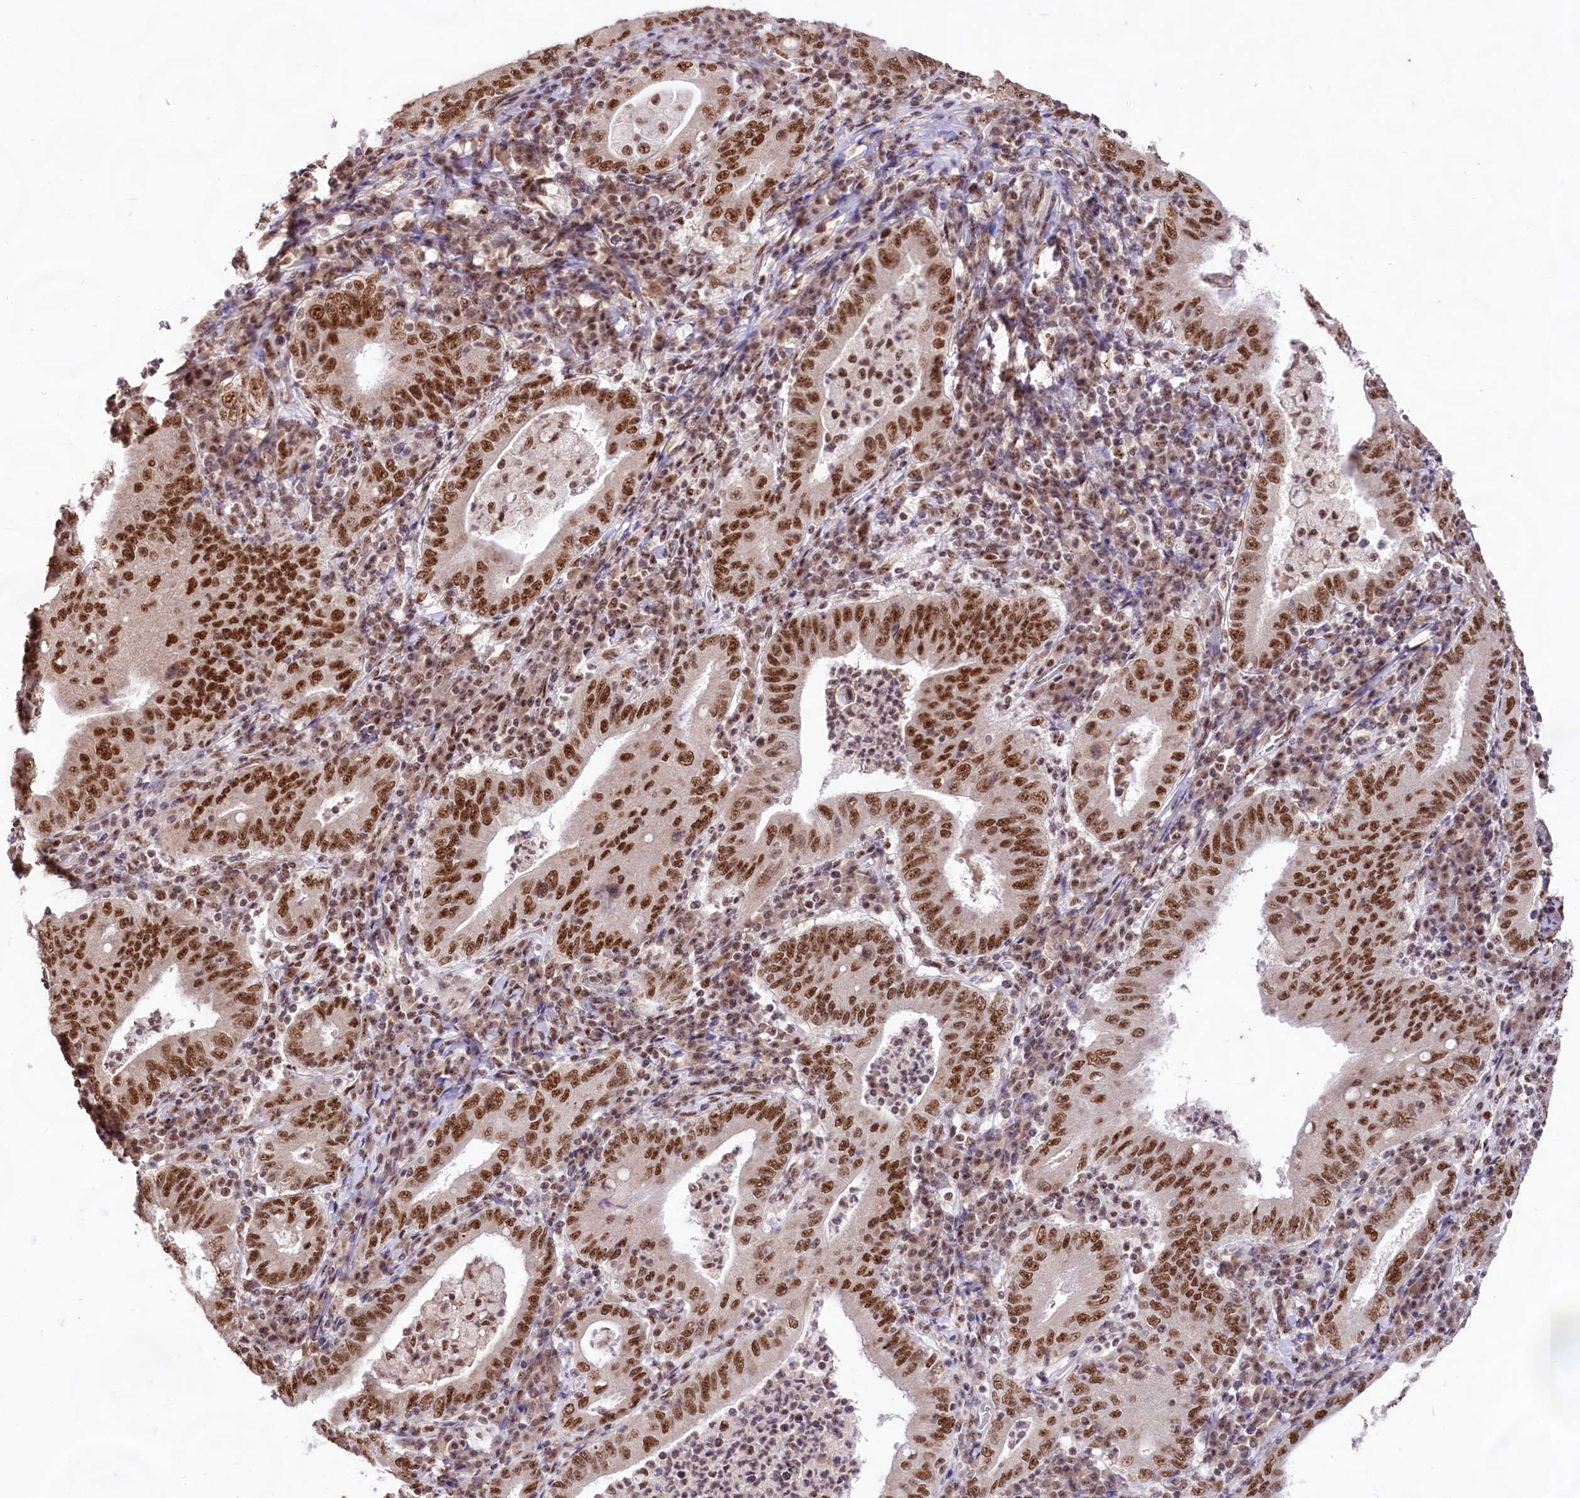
{"staining": {"intensity": "strong", "quantity": ">75%", "location": "nuclear"}, "tissue": "stomach cancer", "cell_type": "Tumor cells", "image_type": "cancer", "snomed": [{"axis": "morphology", "description": "Normal tissue, NOS"}, {"axis": "morphology", "description": "Adenocarcinoma, NOS"}, {"axis": "topography", "description": "Esophagus"}, {"axis": "topography", "description": "Stomach, upper"}, {"axis": "topography", "description": "Peripheral nerve tissue"}], "caption": "A photomicrograph of human stomach adenocarcinoma stained for a protein displays strong nuclear brown staining in tumor cells. The protein of interest is shown in brown color, while the nuclei are stained blue.", "gene": "HIRA", "patient": {"sex": "male", "age": 62}}